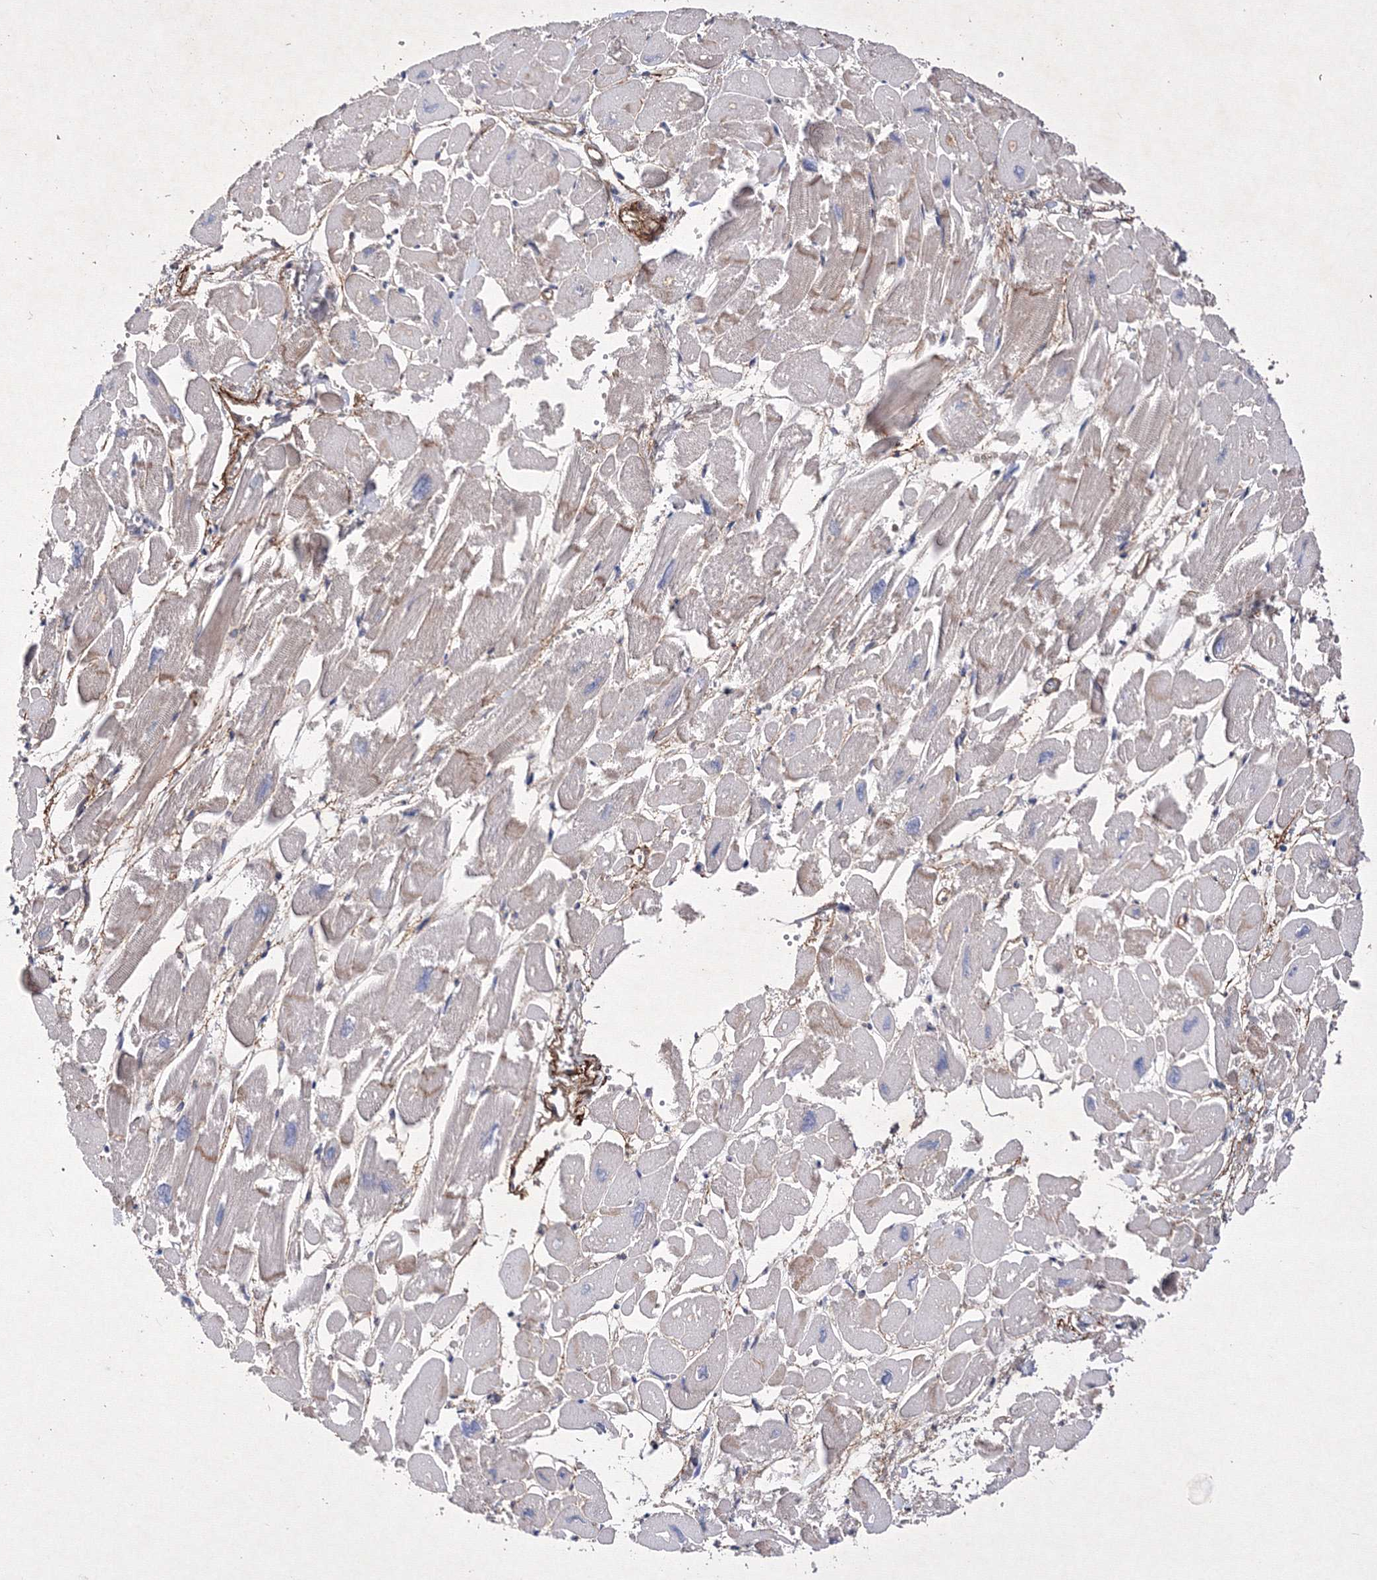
{"staining": {"intensity": "weak", "quantity": "<25%", "location": "cytoplasmic/membranous"}, "tissue": "heart muscle", "cell_type": "Cardiomyocytes", "image_type": "normal", "snomed": [{"axis": "morphology", "description": "Normal tissue, NOS"}, {"axis": "topography", "description": "Heart"}], "caption": "Micrograph shows no significant protein positivity in cardiomyocytes of unremarkable heart muscle.", "gene": "SNX18", "patient": {"sex": "male", "age": 54}}